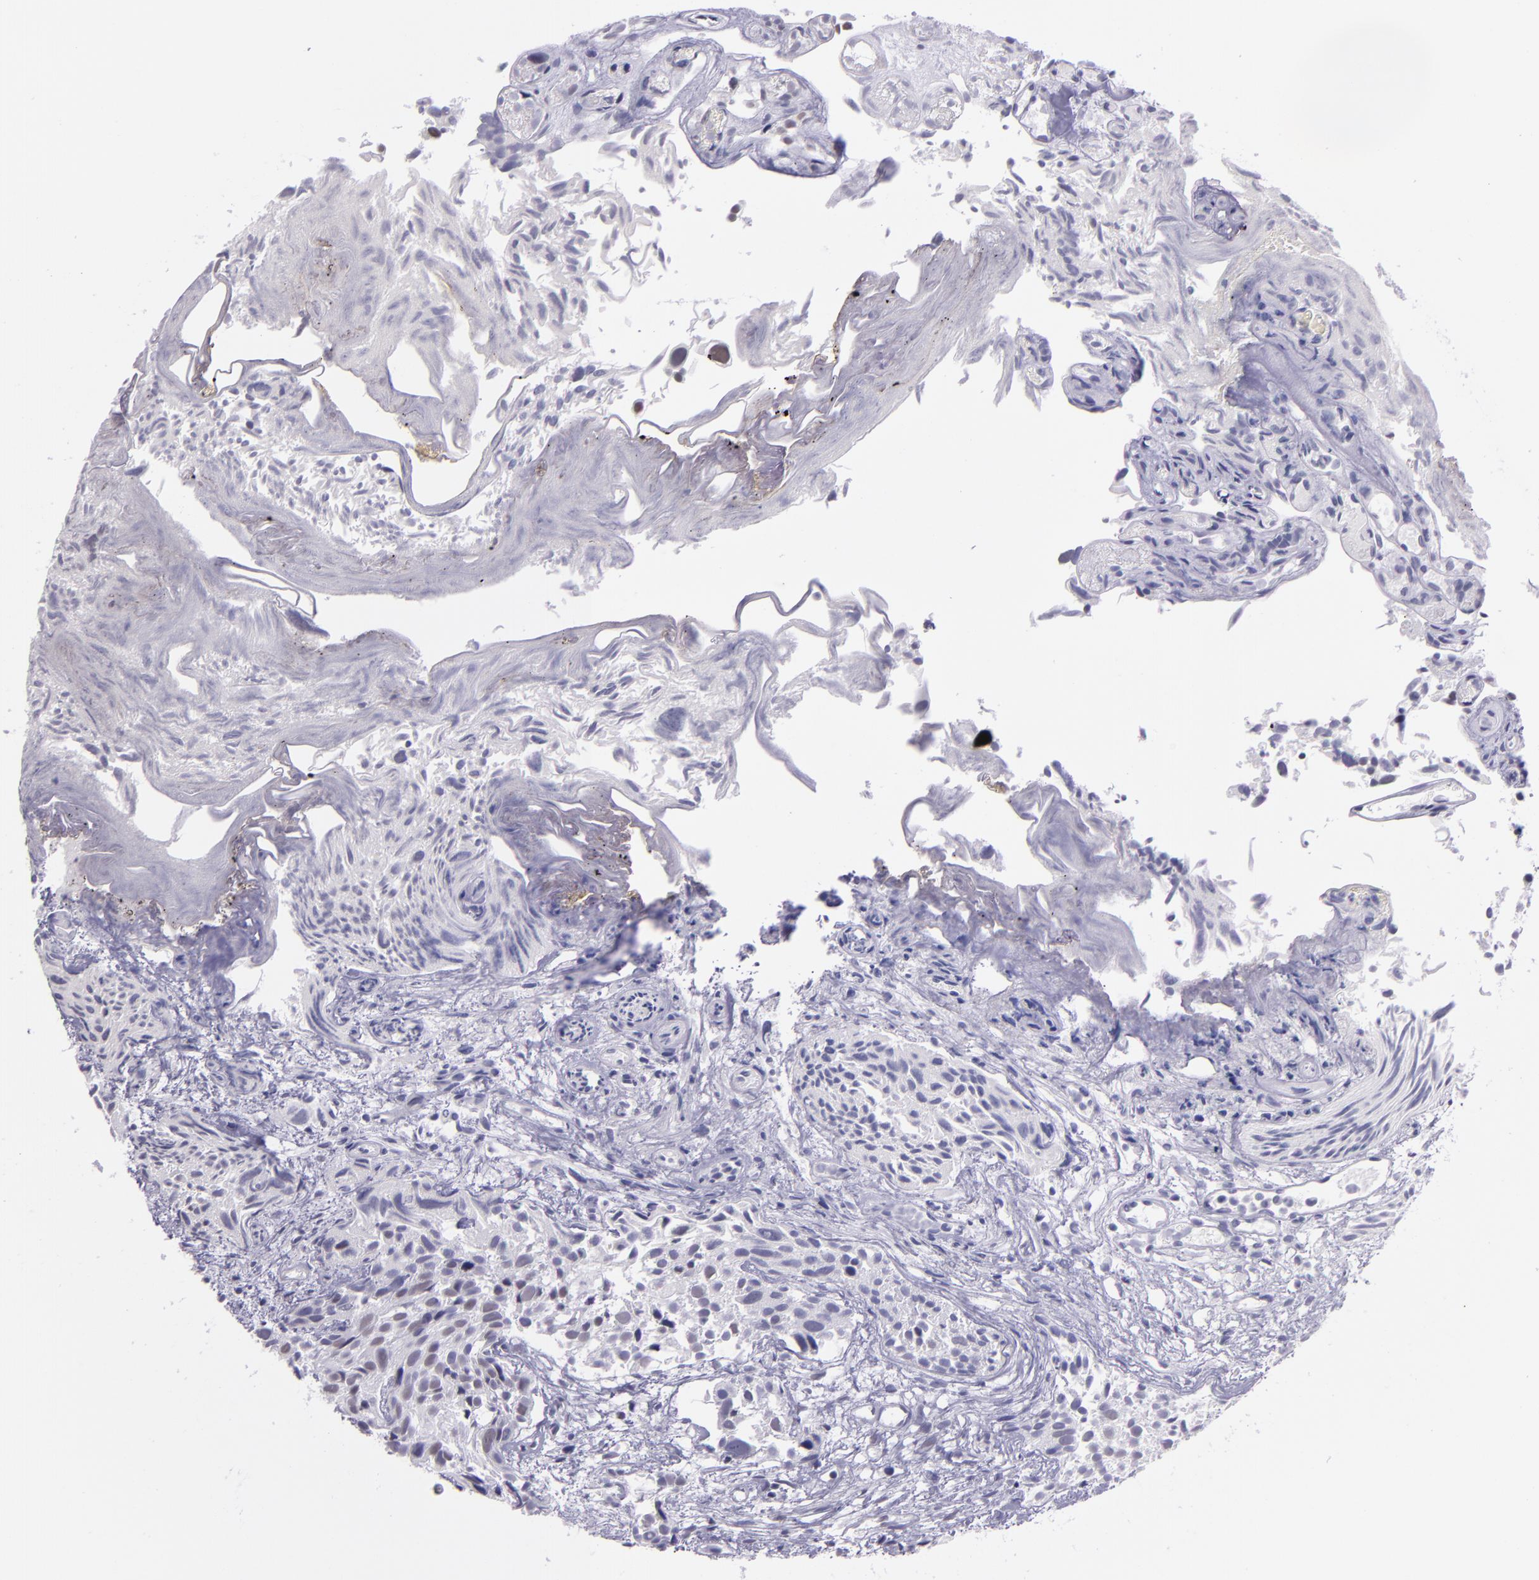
{"staining": {"intensity": "negative", "quantity": "none", "location": "none"}, "tissue": "urothelial cancer", "cell_type": "Tumor cells", "image_type": "cancer", "snomed": [{"axis": "morphology", "description": "Urothelial carcinoma, High grade"}, {"axis": "topography", "description": "Urinary bladder"}], "caption": "High power microscopy photomicrograph of an IHC histopathology image of urothelial carcinoma (high-grade), revealing no significant expression in tumor cells. (DAB immunohistochemistry (IHC) visualized using brightfield microscopy, high magnification).", "gene": "USF1", "patient": {"sex": "female", "age": 78}}